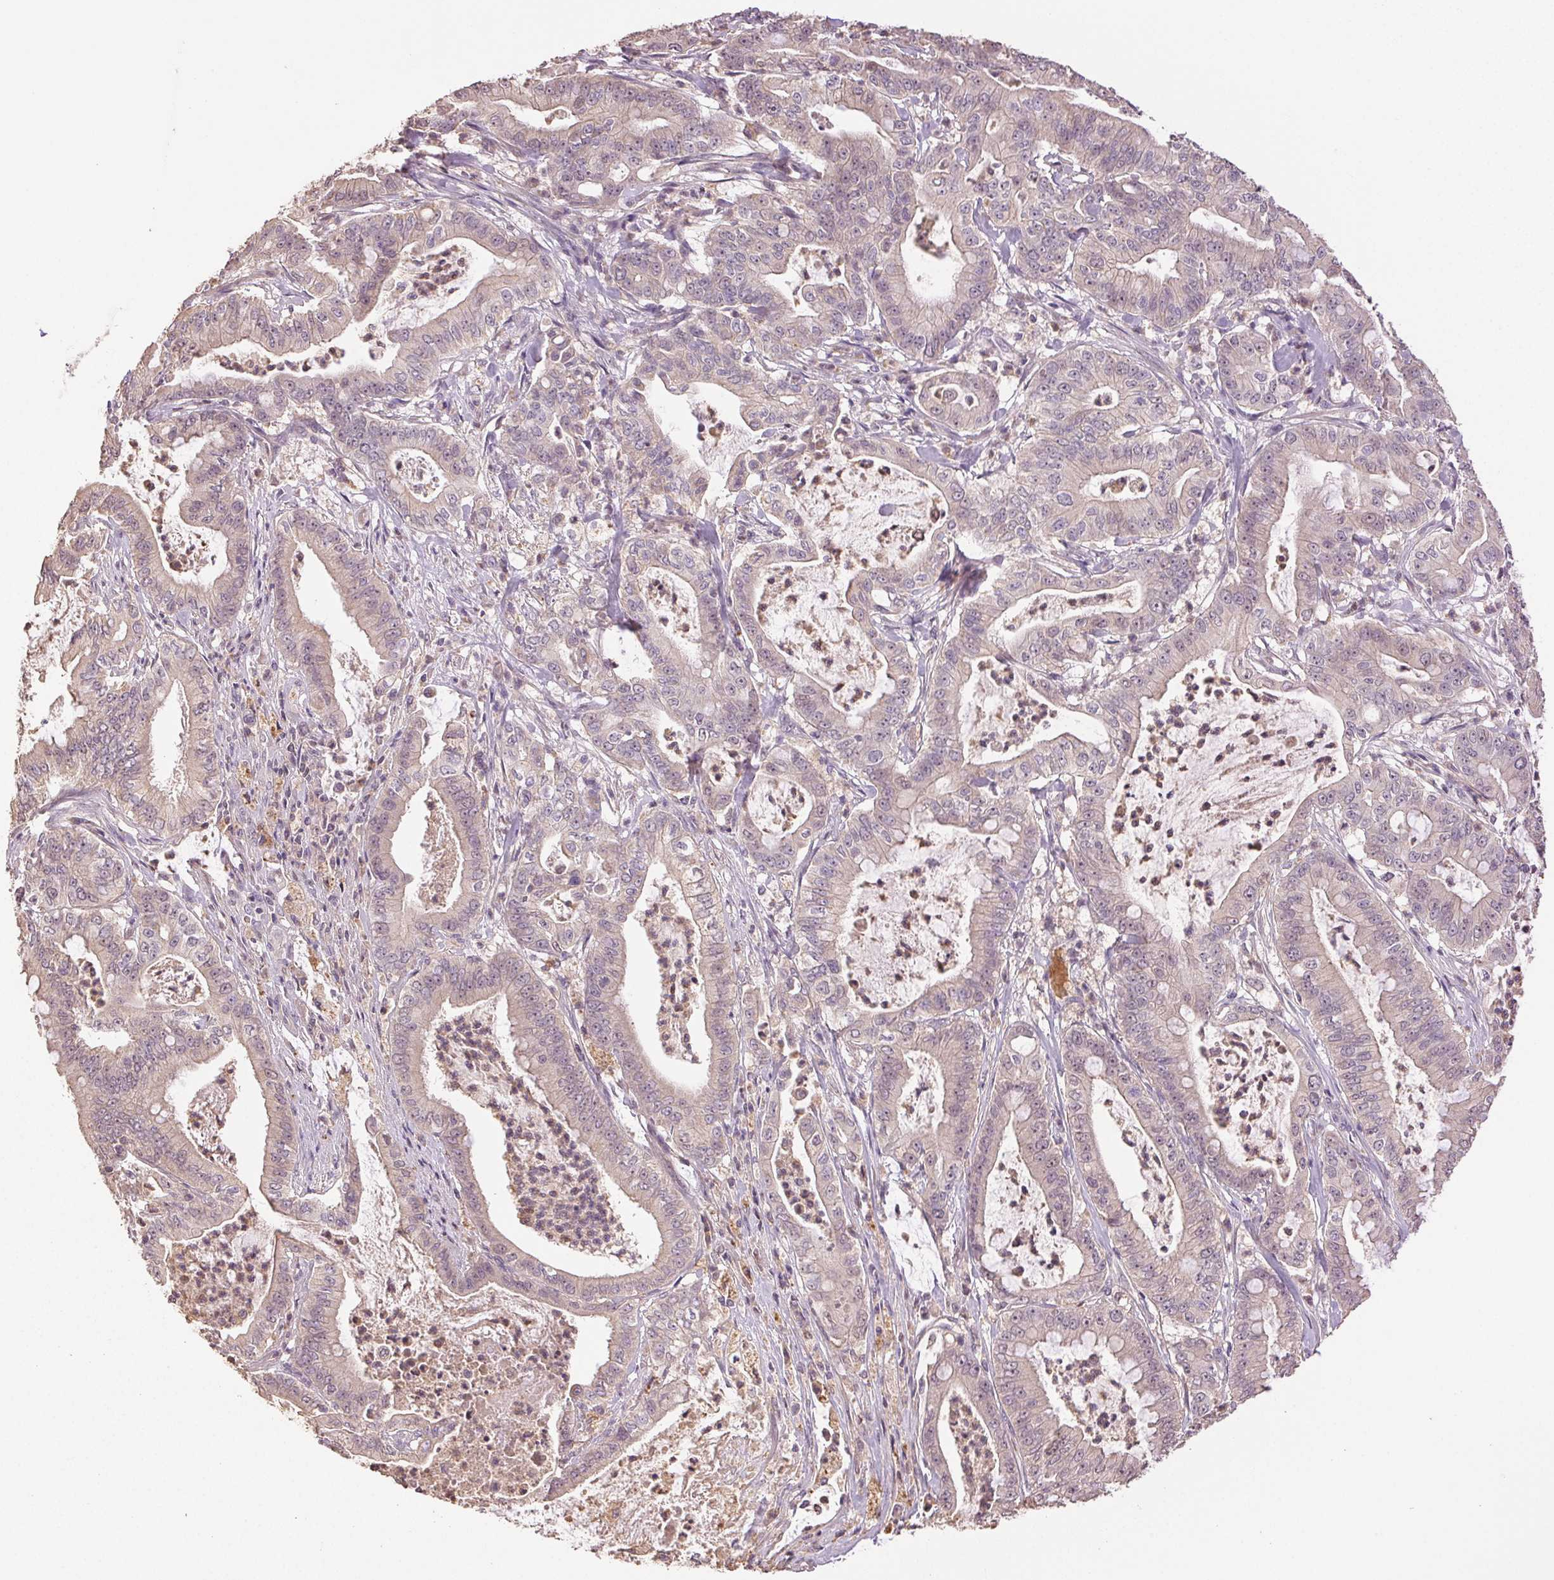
{"staining": {"intensity": "weak", "quantity": "25%-75%", "location": "cytoplasmic/membranous,nuclear"}, "tissue": "pancreatic cancer", "cell_type": "Tumor cells", "image_type": "cancer", "snomed": [{"axis": "morphology", "description": "Adenocarcinoma, NOS"}, {"axis": "topography", "description": "Pancreas"}], "caption": "High-power microscopy captured an immunohistochemistry (IHC) image of pancreatic cancer (adenocarcinoma), revealing weak cytoplasmic/membranous and nuclear staining in about 25%-75% of tumor cells.", "gene": "TMEM253", "patient": {"sex": "male", "age": 71}}